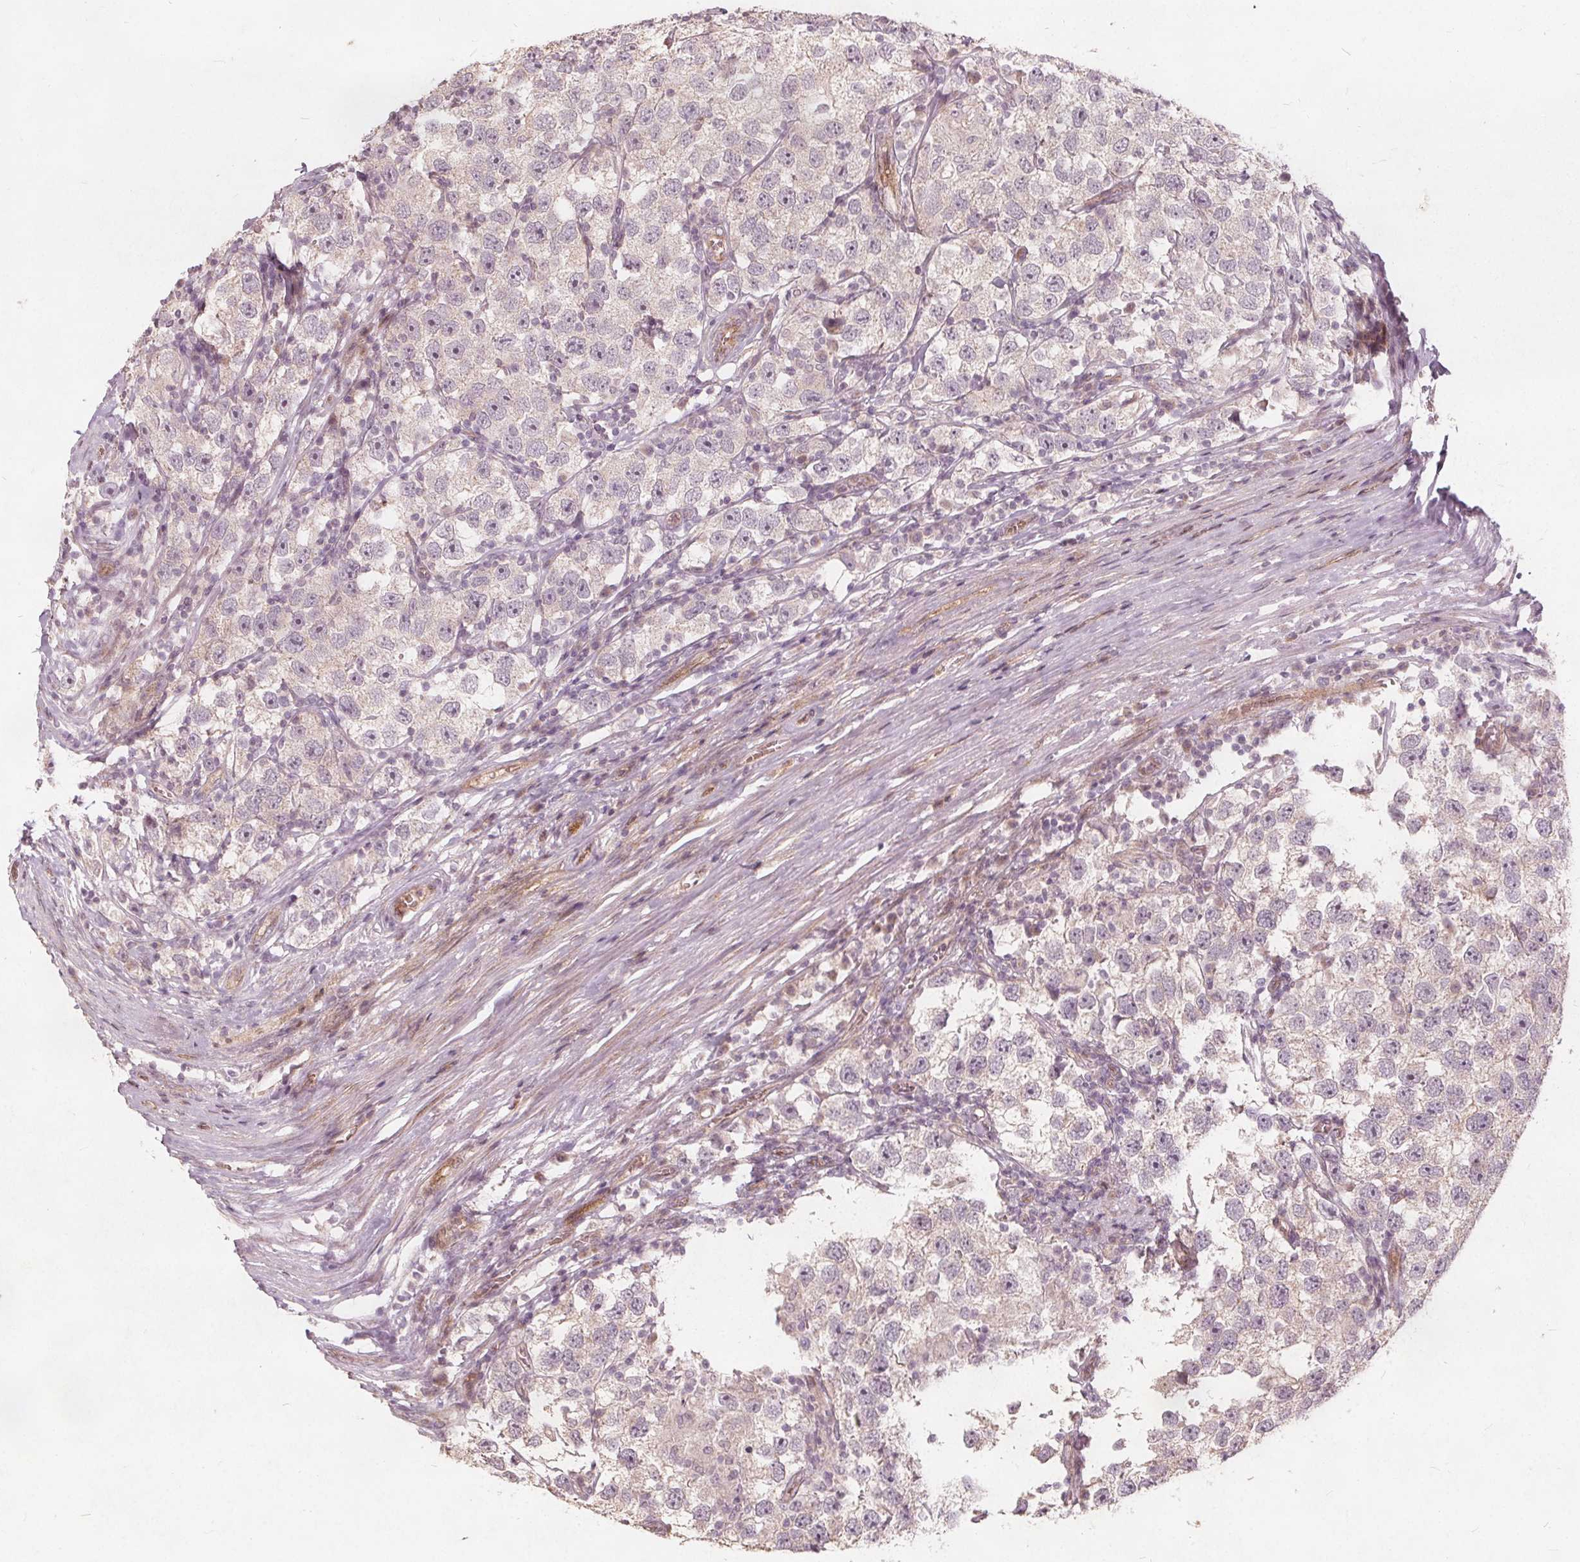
{"staining": {"intensity": "negative", "quantity": "none", "location": "none"}, "tissue": "testis cancer", "cell_type": "Tumor cells", "image_type": "cancer", "snomed": [{"axis": "morphology", "description": "Seminoma, NOS"}, {"axis": "topography", "description": "Testis"}], "caption": "The photomicrograph exhibits no staining of tumor cells in testis seminoma. Nuclei are stained in blue.", "gene": "PTPRT", "patient": {"sex": "male", "age": 26}}